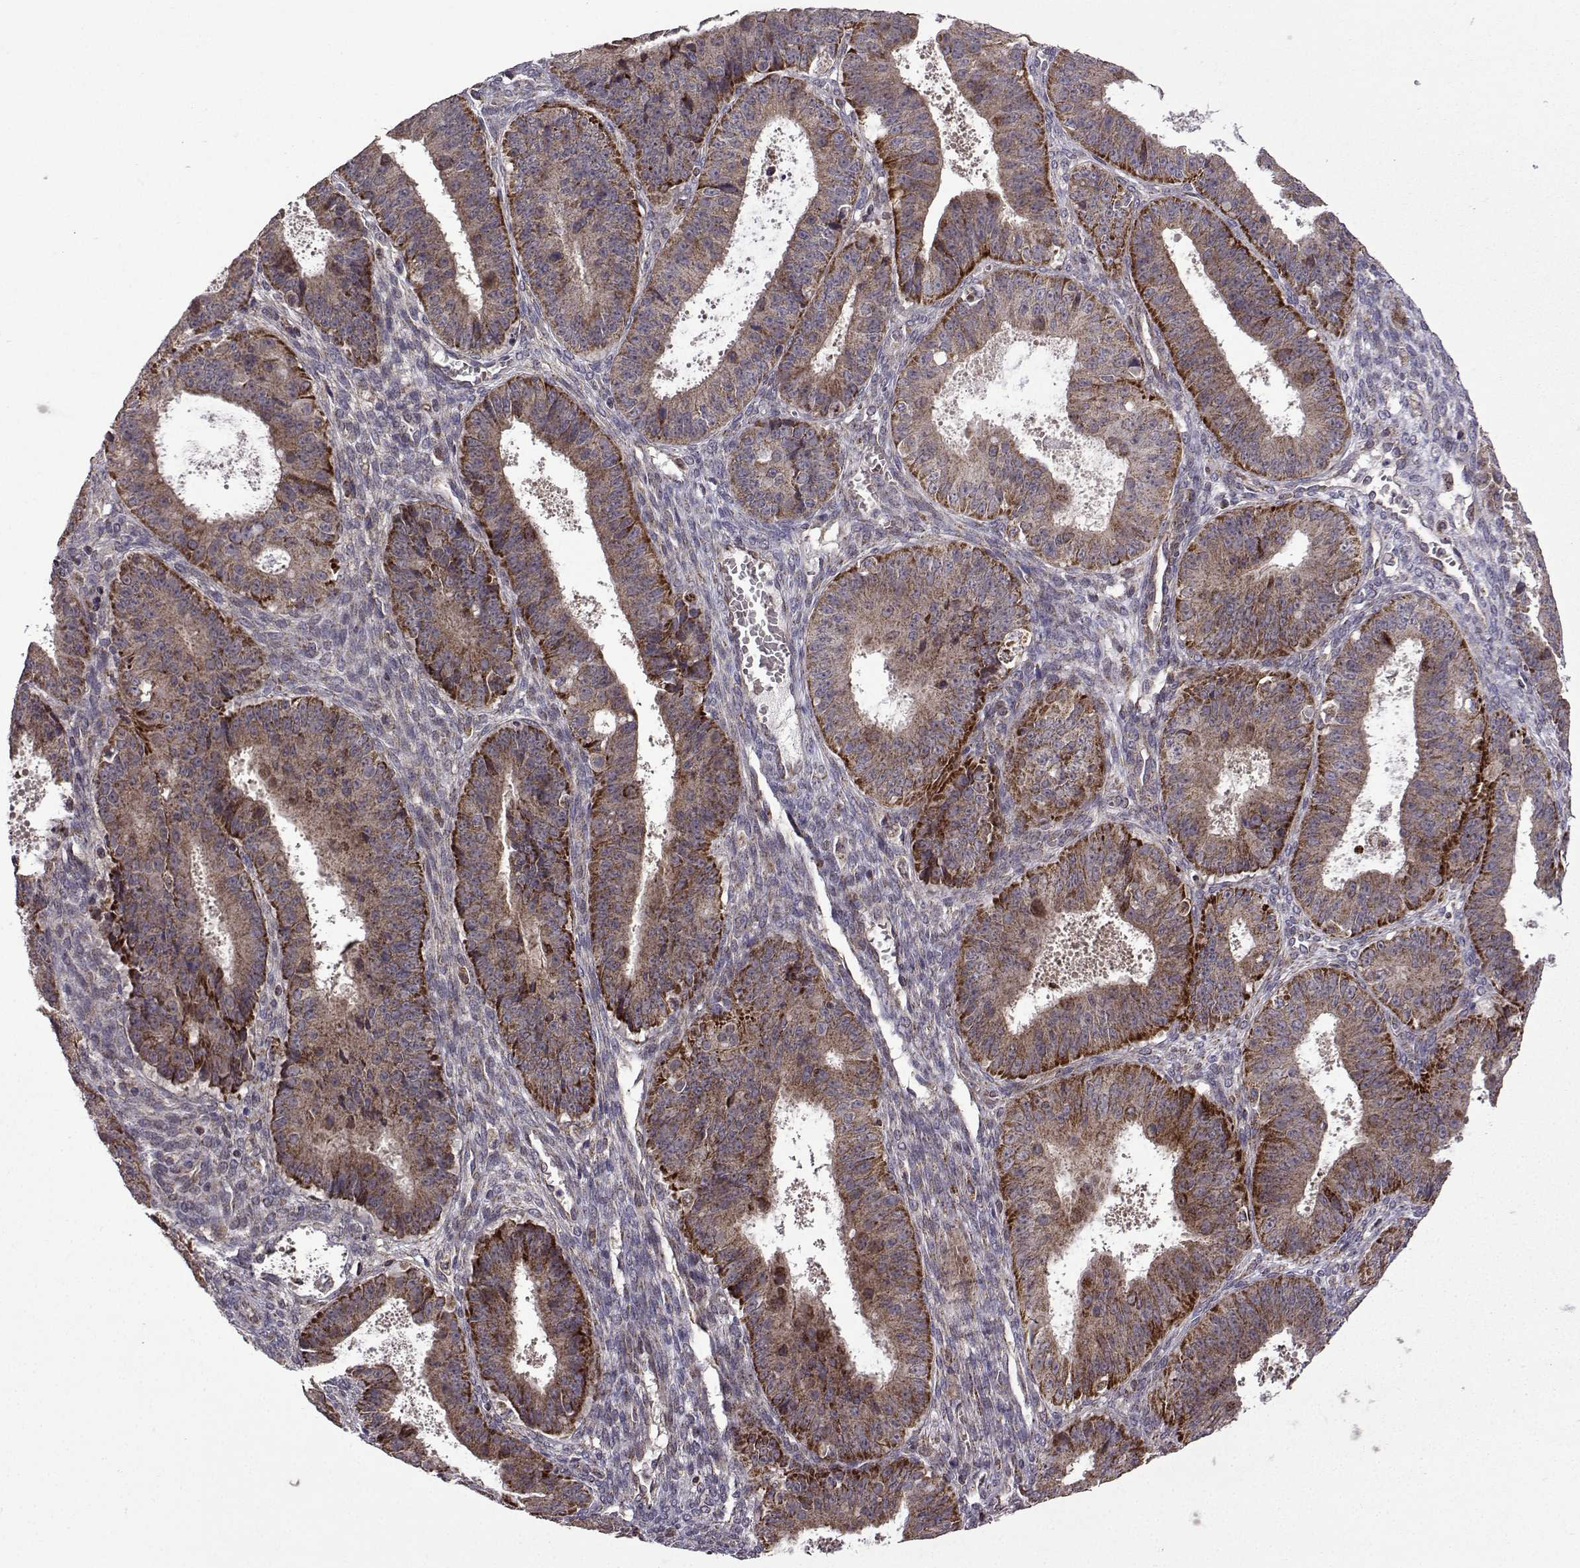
{"staining": {"intensity": "strong", "quantity": "<25%", "location": "cytoplasmic/membranous"}, "tissue": "ovarian cancer", "cell_type": "Tumor cells", "image_type": "cancer", "snomed": [{"axis": "morphology", "description": "Carcinoma, endometroid"}, {"axis": "topography", "description": "Ovary"}], "caption": "Ovarian cancer (endometroid carcinoma) was stained to show a protein in brown. There is medium levels of strong cytoplasmic/membranous positivity in about <25% of tumor cells.", "gene": "TAB2", "patient": {"sex": "female", "age": 42}}